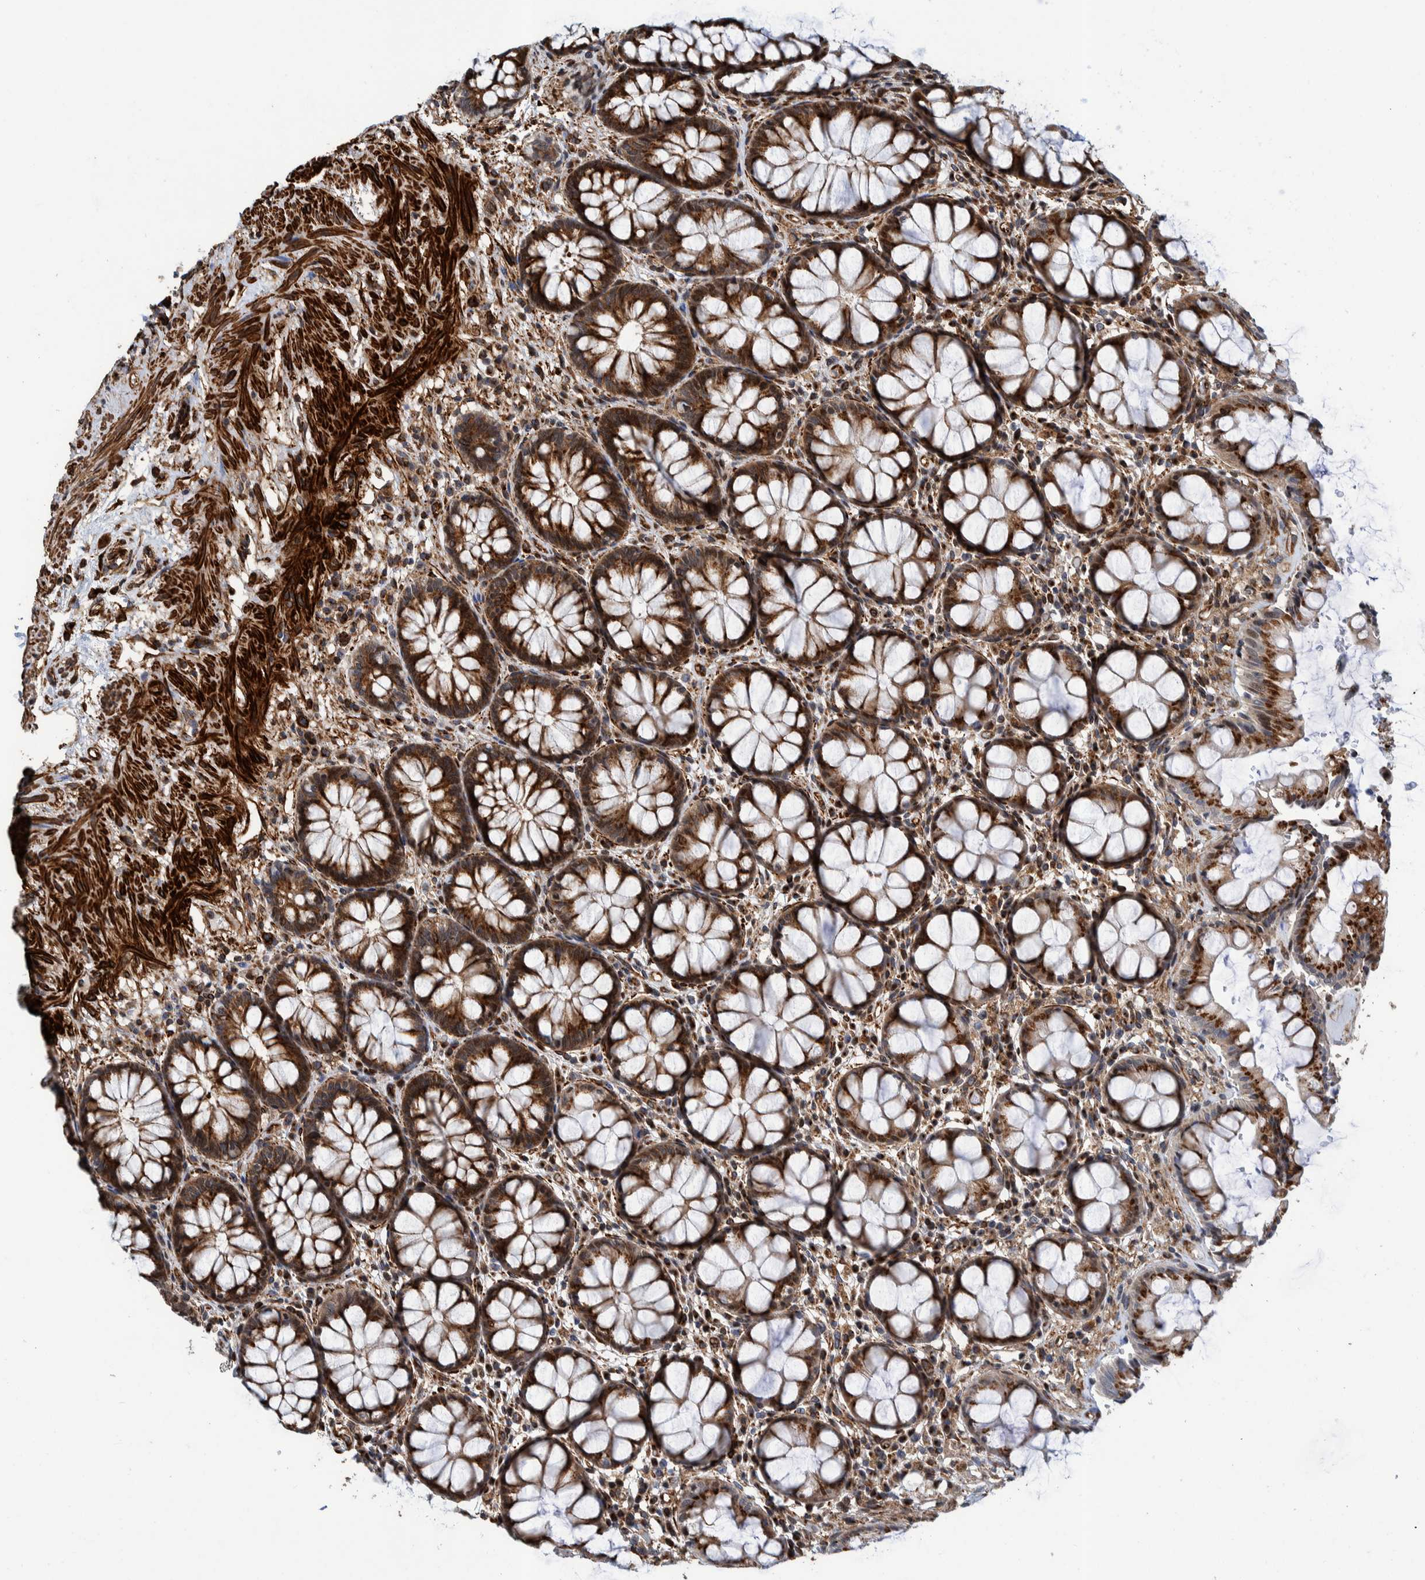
{"staining": {"intensity": "strong", "quantity": ">75%", "location": "cytoplasmic/membranous,nuclear"}, "tissue": "rectum", "cell_type": "Glandular cells", "image_type": "normal", "snomed": [{"axis": "morphology", "description": "Normal tissue, NOS"}, {"axis": "topography", "description": "Rectum"}], "caption": "About >75% of glandular cells in benign human rectum show strong cytoplasmic/membranous,nuclear protein expression as visualized by brown immunohistochemical staining.", "gene": "CCDC57", "patient": {"sex": "male", "age": 64}}